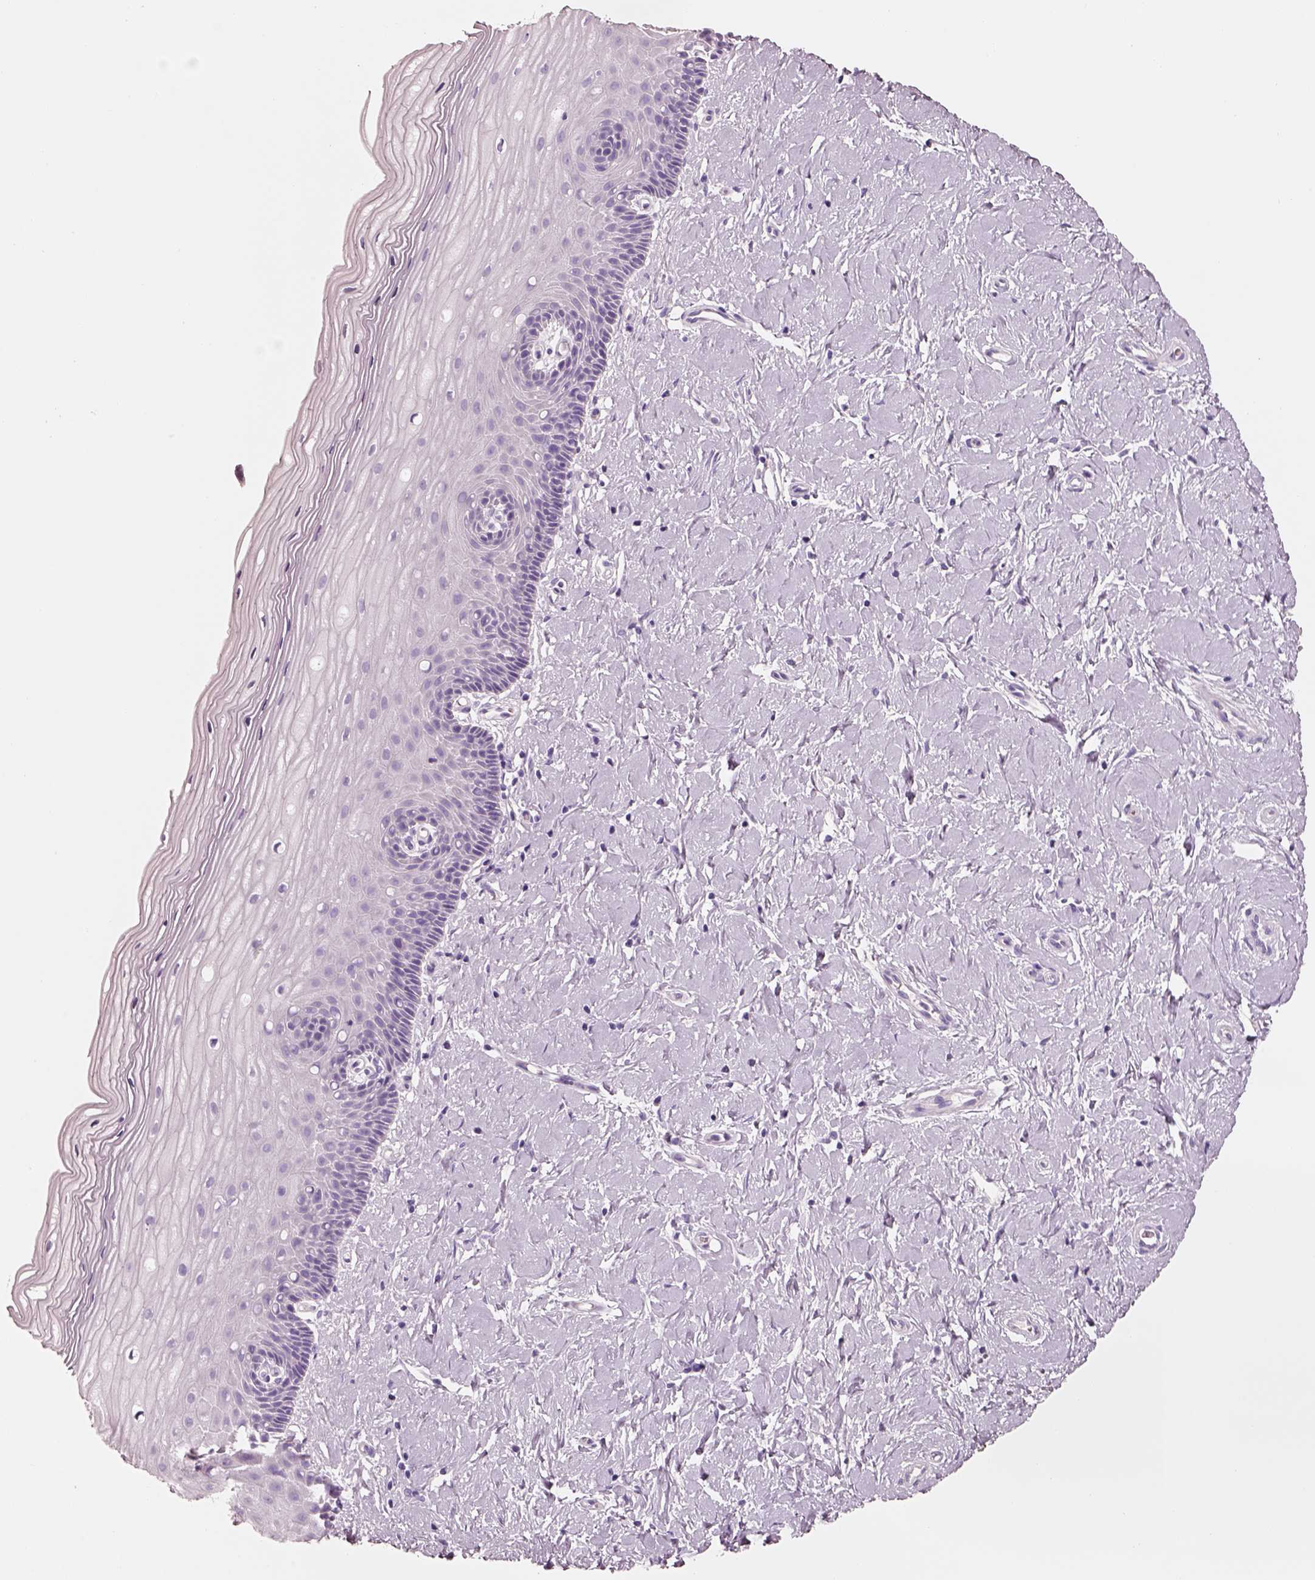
{"staining": {"intensity": "negative", "quantity": "none", "location": "none"}, "tissue": "cervix", "cell_type": "Glandular cells", "image_type": "normal", "snomed": [{"axis": "morphology", "description": "Normal tissue, NOS"}, {"axis": "topography", "description": "Cervix"}], "caption": "A micrograph of human cervix is negative for staining in glandular cells. The staining is performed using DAB brown chromogen with nuclei counter-stained in using hematoxylin.", "gene": "PNOC", "patient": {"sex": "female", "age": 37}}